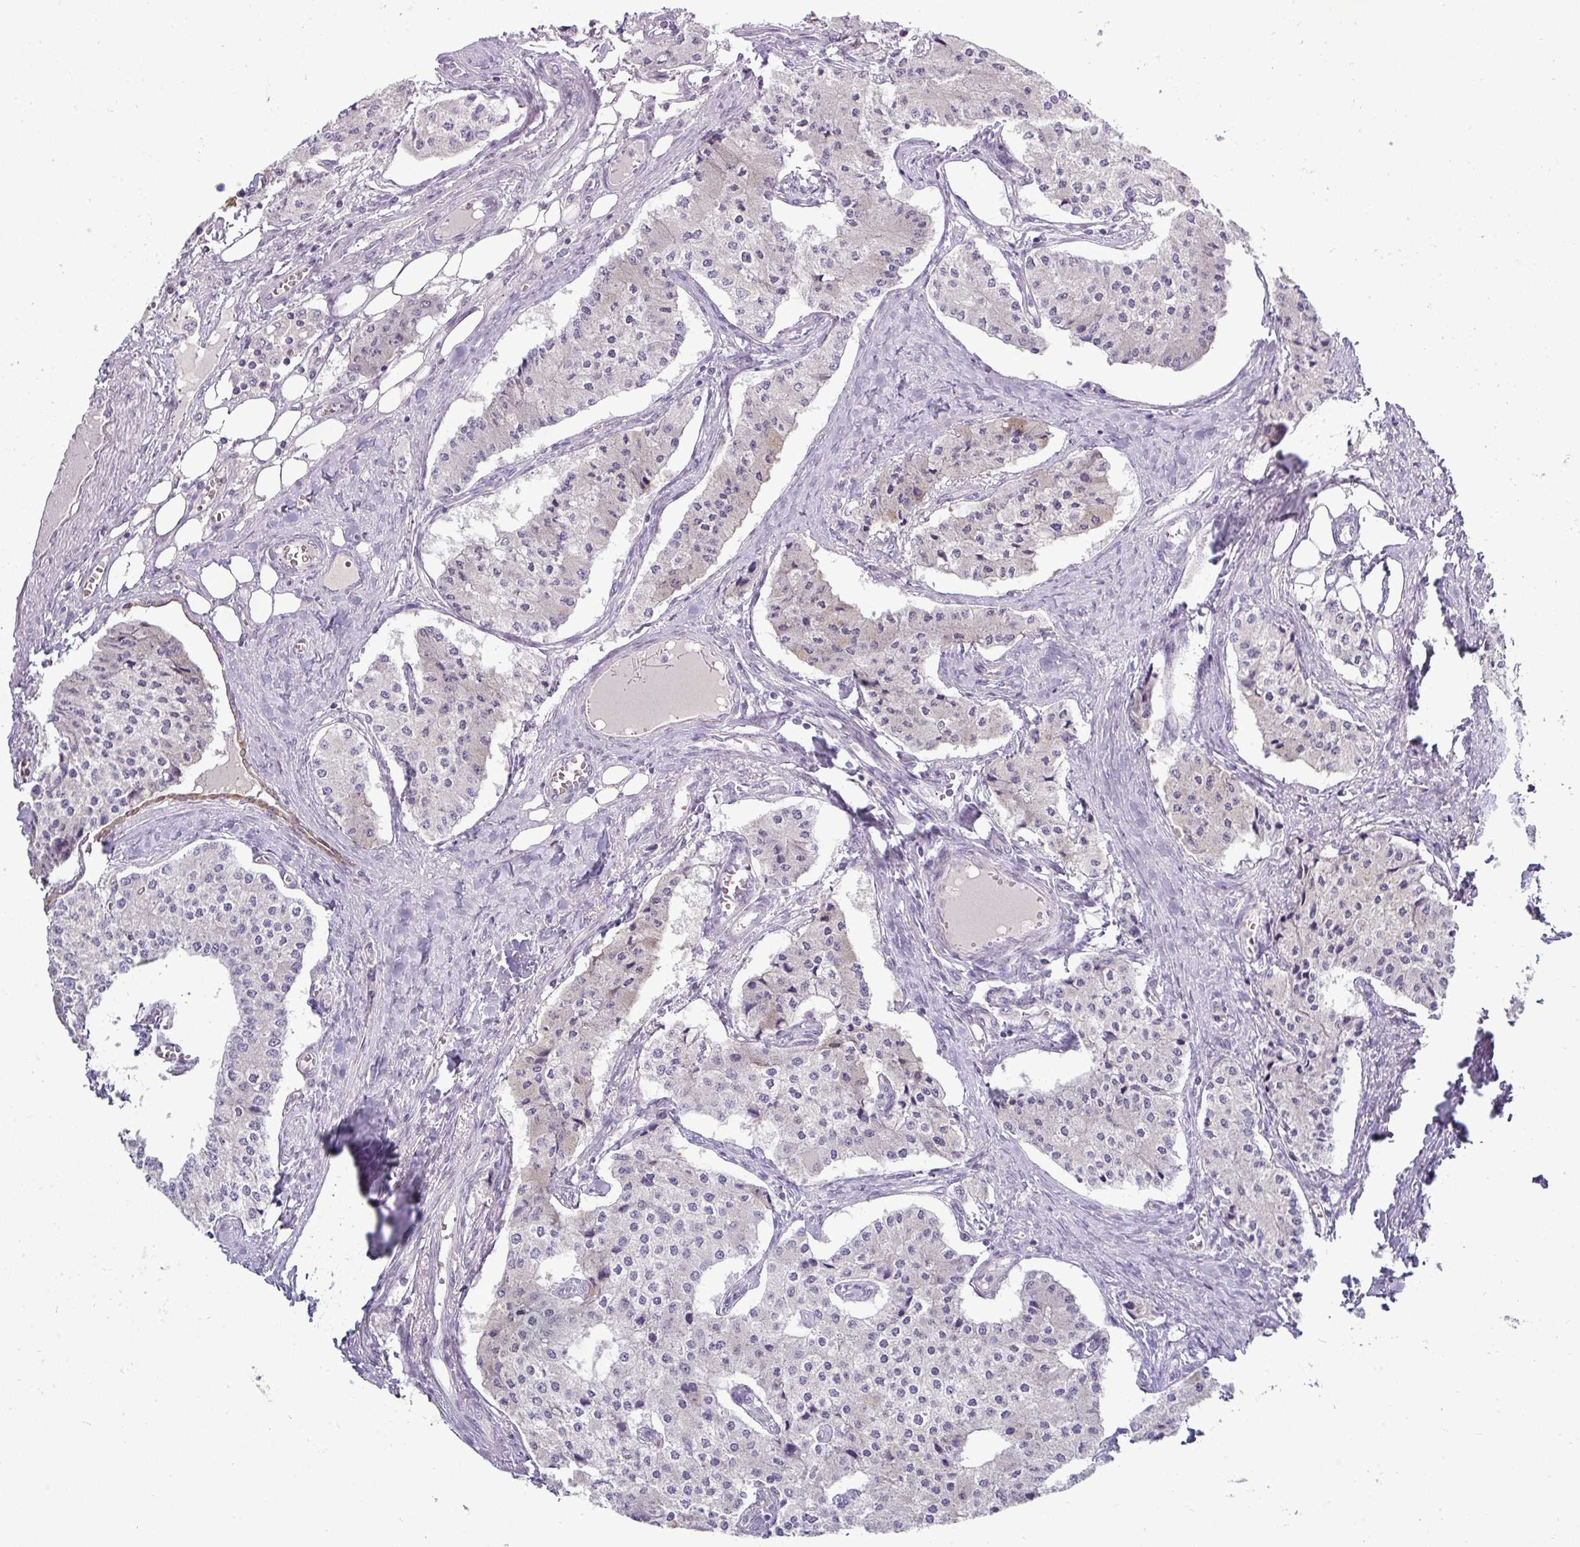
{"staining": {"intensity": "negative", "quantity": "none", "location": "none"}, "tissue": "carcinoid", "cell_type": "Tumor cells", "image_type": "cancer", "snomed": [{"axis": "morphology", "description": "Carcinoid, malignant, NOS"}, {"axis": "topography", "description": "Colon"}], "caption": "A micrograph of human malignant carcinoid is negative for staining in tumor cells.", "gene": "ASXL3", "patient": {"sex": "female", "age": 52}}